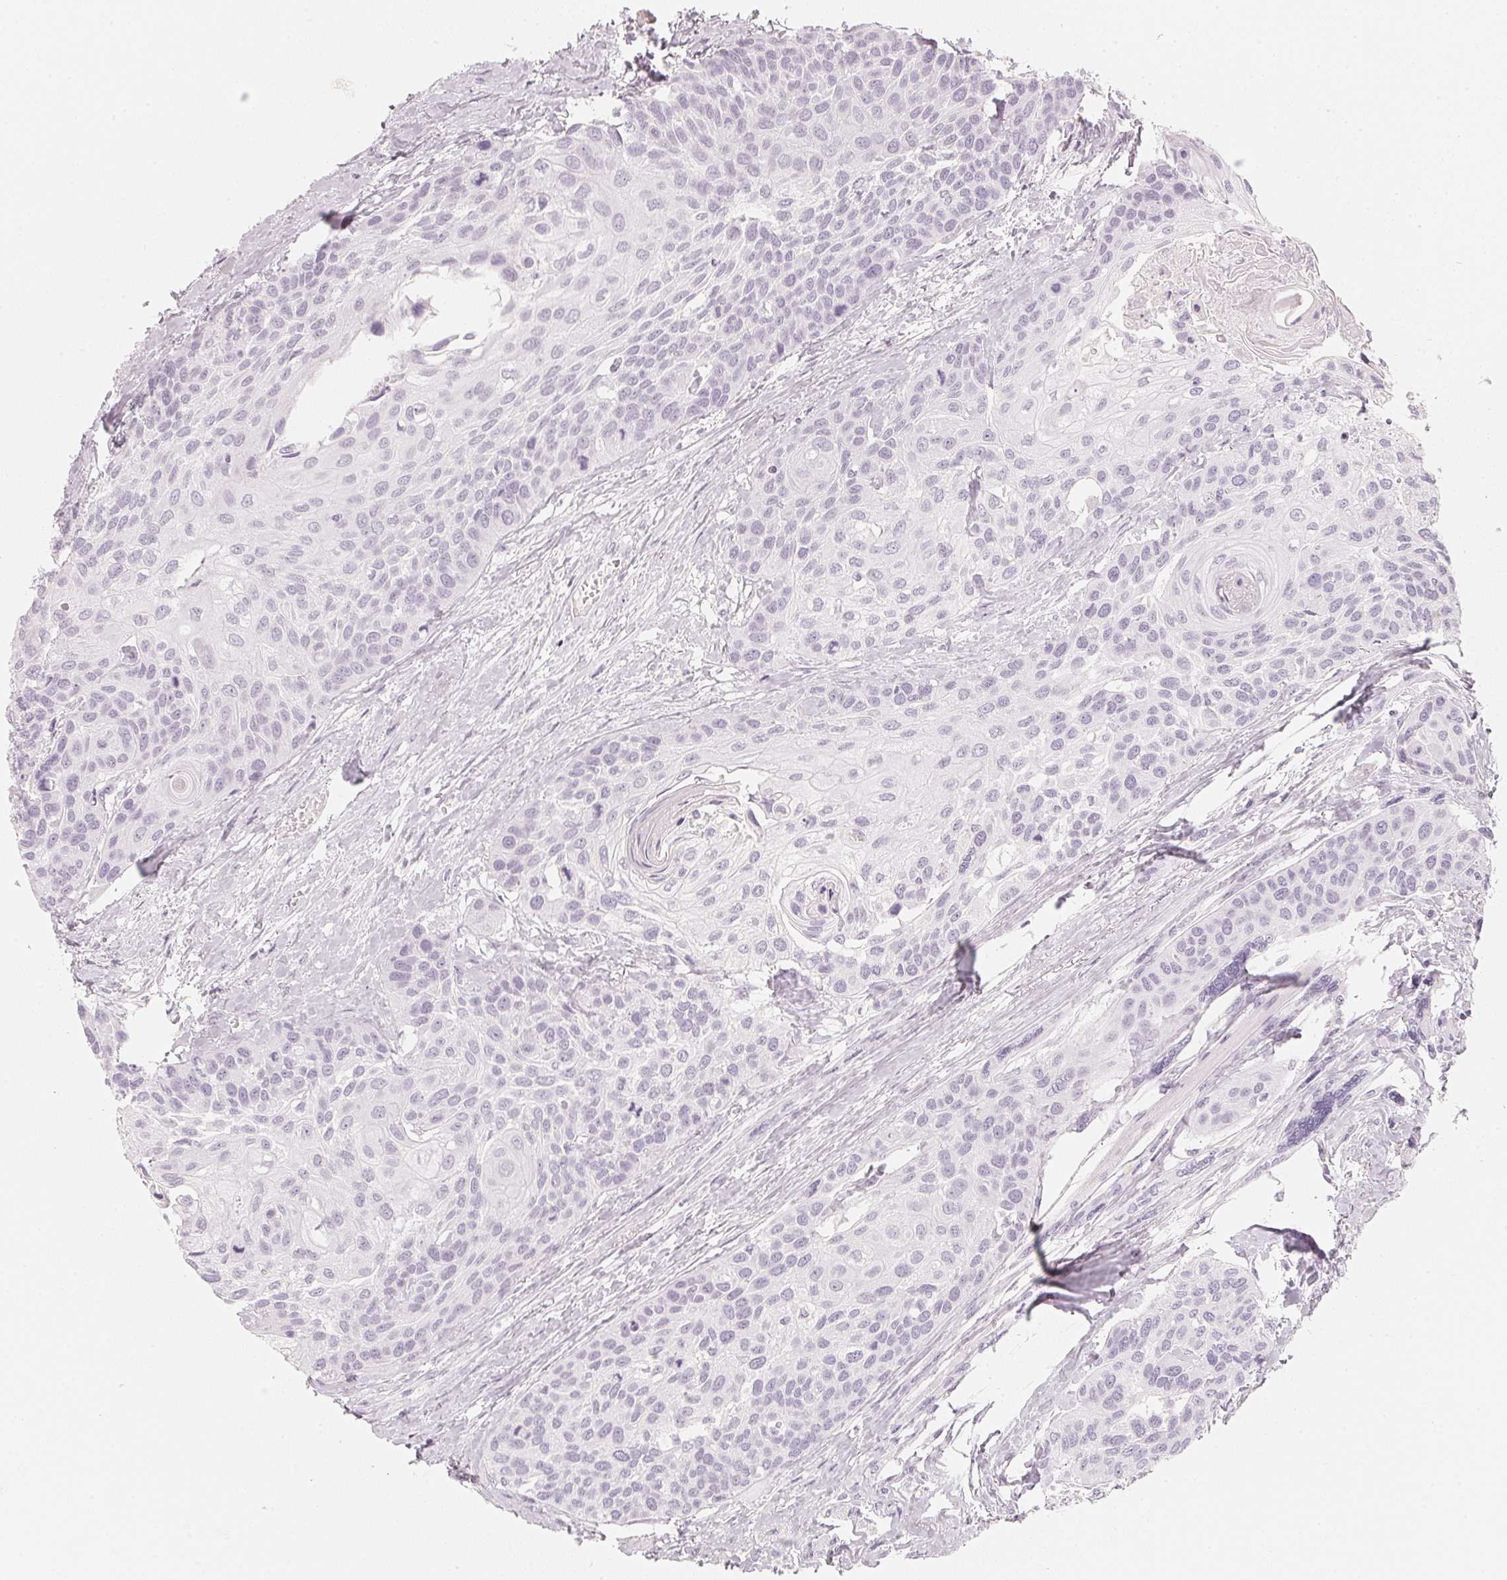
{"staining": {"intensity": "negative", "quantity": "none", "location": "none"}, "tissue": "head and neck cancer", "cell_type": "Tumor cells", "image_type": "cancer", "snomed": [{"axis": "morphology", "description": "Squamous cell carcinoma, NOS"}, {"axis": "topography", "description": "Head-Neck"}], "caption": "Immunohistochemistry image of head and neck cancer stained for a protein (brown), which shows no staining in tumor cells.", "gene": "SLC22A8", "patient": {"sex": "female", "age": 50}}